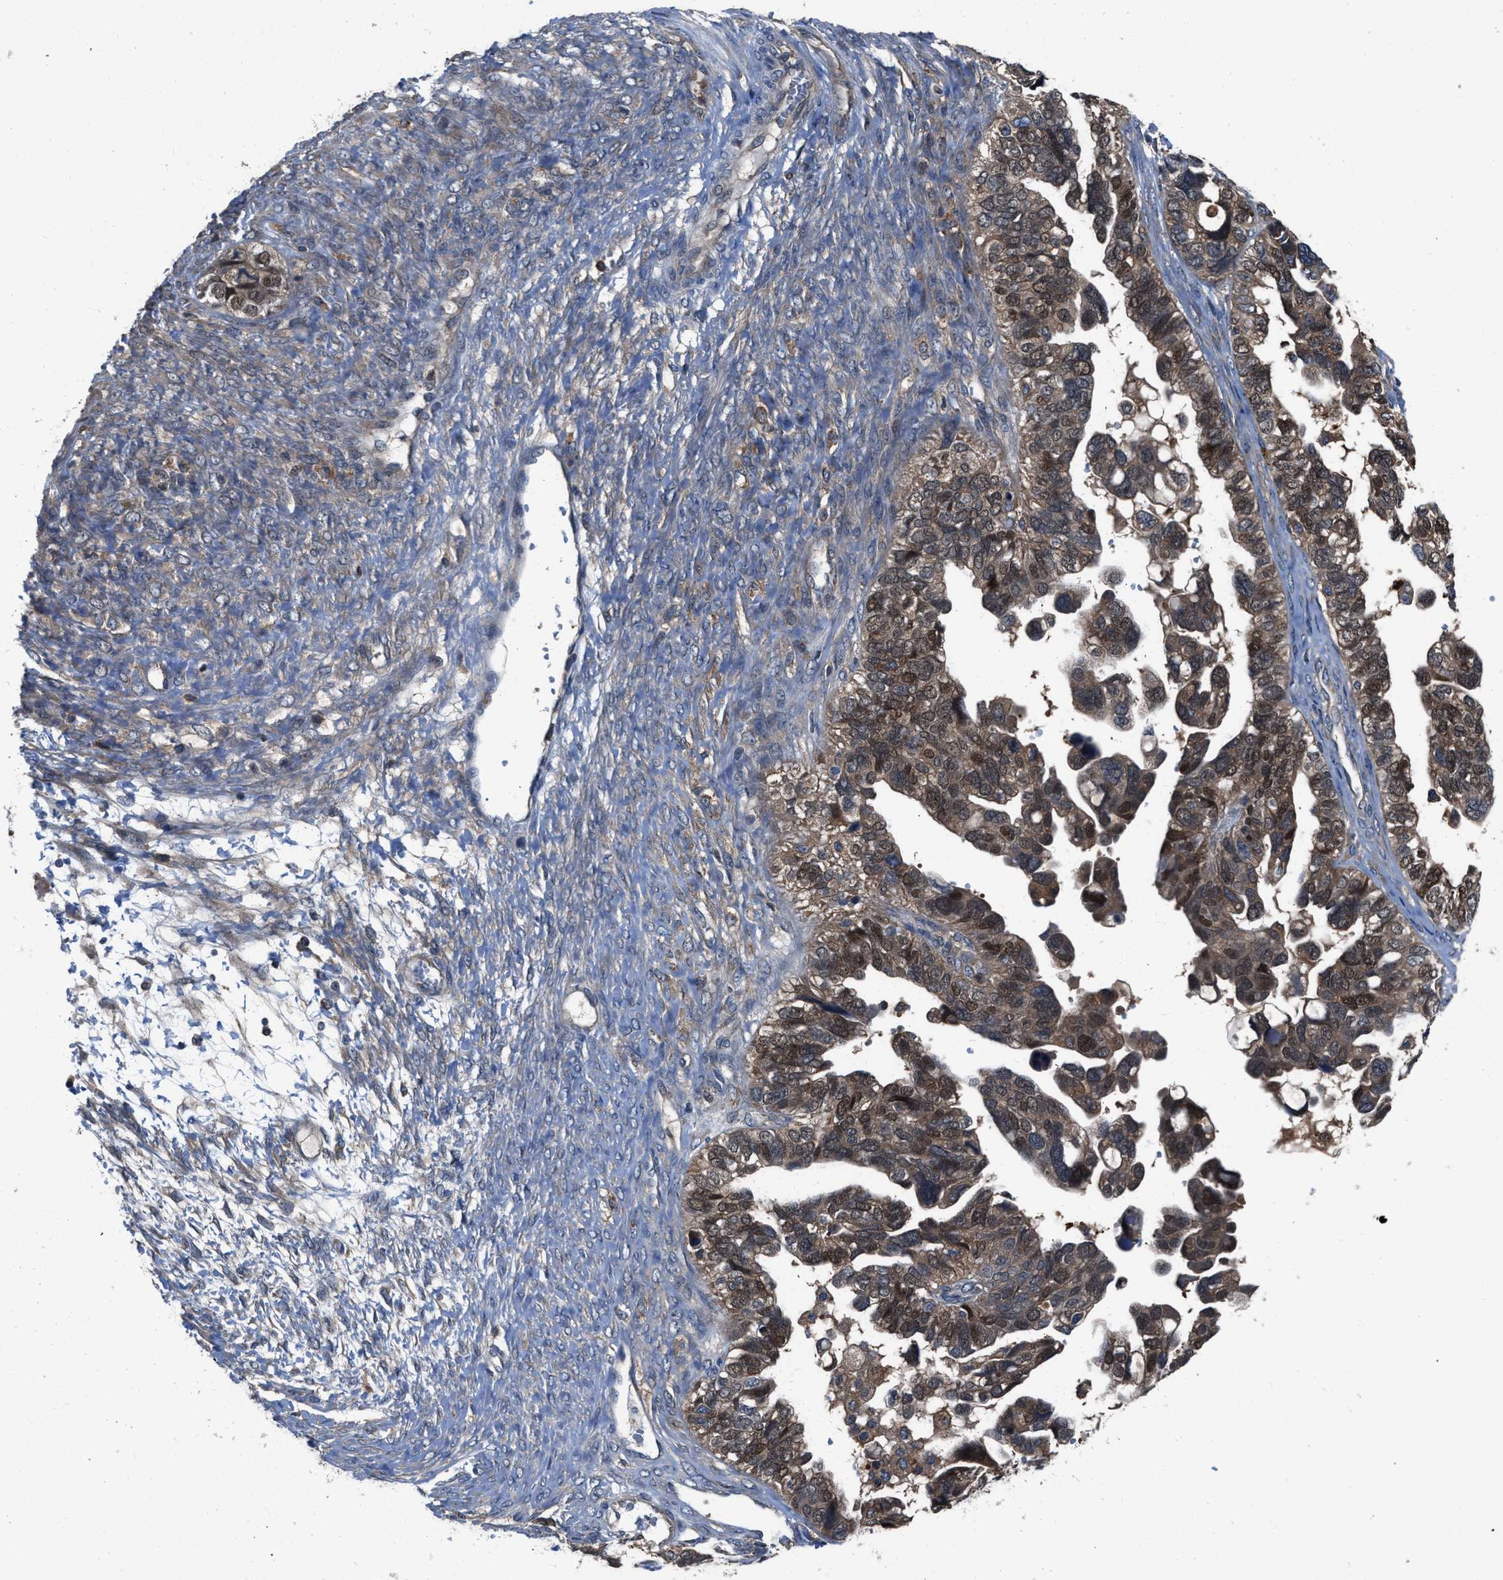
{"staining": {"intensity": "moderate", "quantity": ">75%", "location": "cytoplasmic/membranous,nuclear"}, "tissue": "ovarian cancer", "cell_type": "Tumor cells", "image_type": "cancer", "snomed": [{"axis": "morphology", "description": "Cystadenocarcinoma, serous, NOS"}, {"axis": "topography", "description": "Ovary"}], "caption": "Ovarian cancer (serous cystadenocarcinoma) stained with immunohistochemistry (IHC) exhibits moderate cytoplasmic/membranous and nuclear expression in about >75% of tumor cells.", "gene": "USP25", "patient": {"sex": "female", "age": 79}}